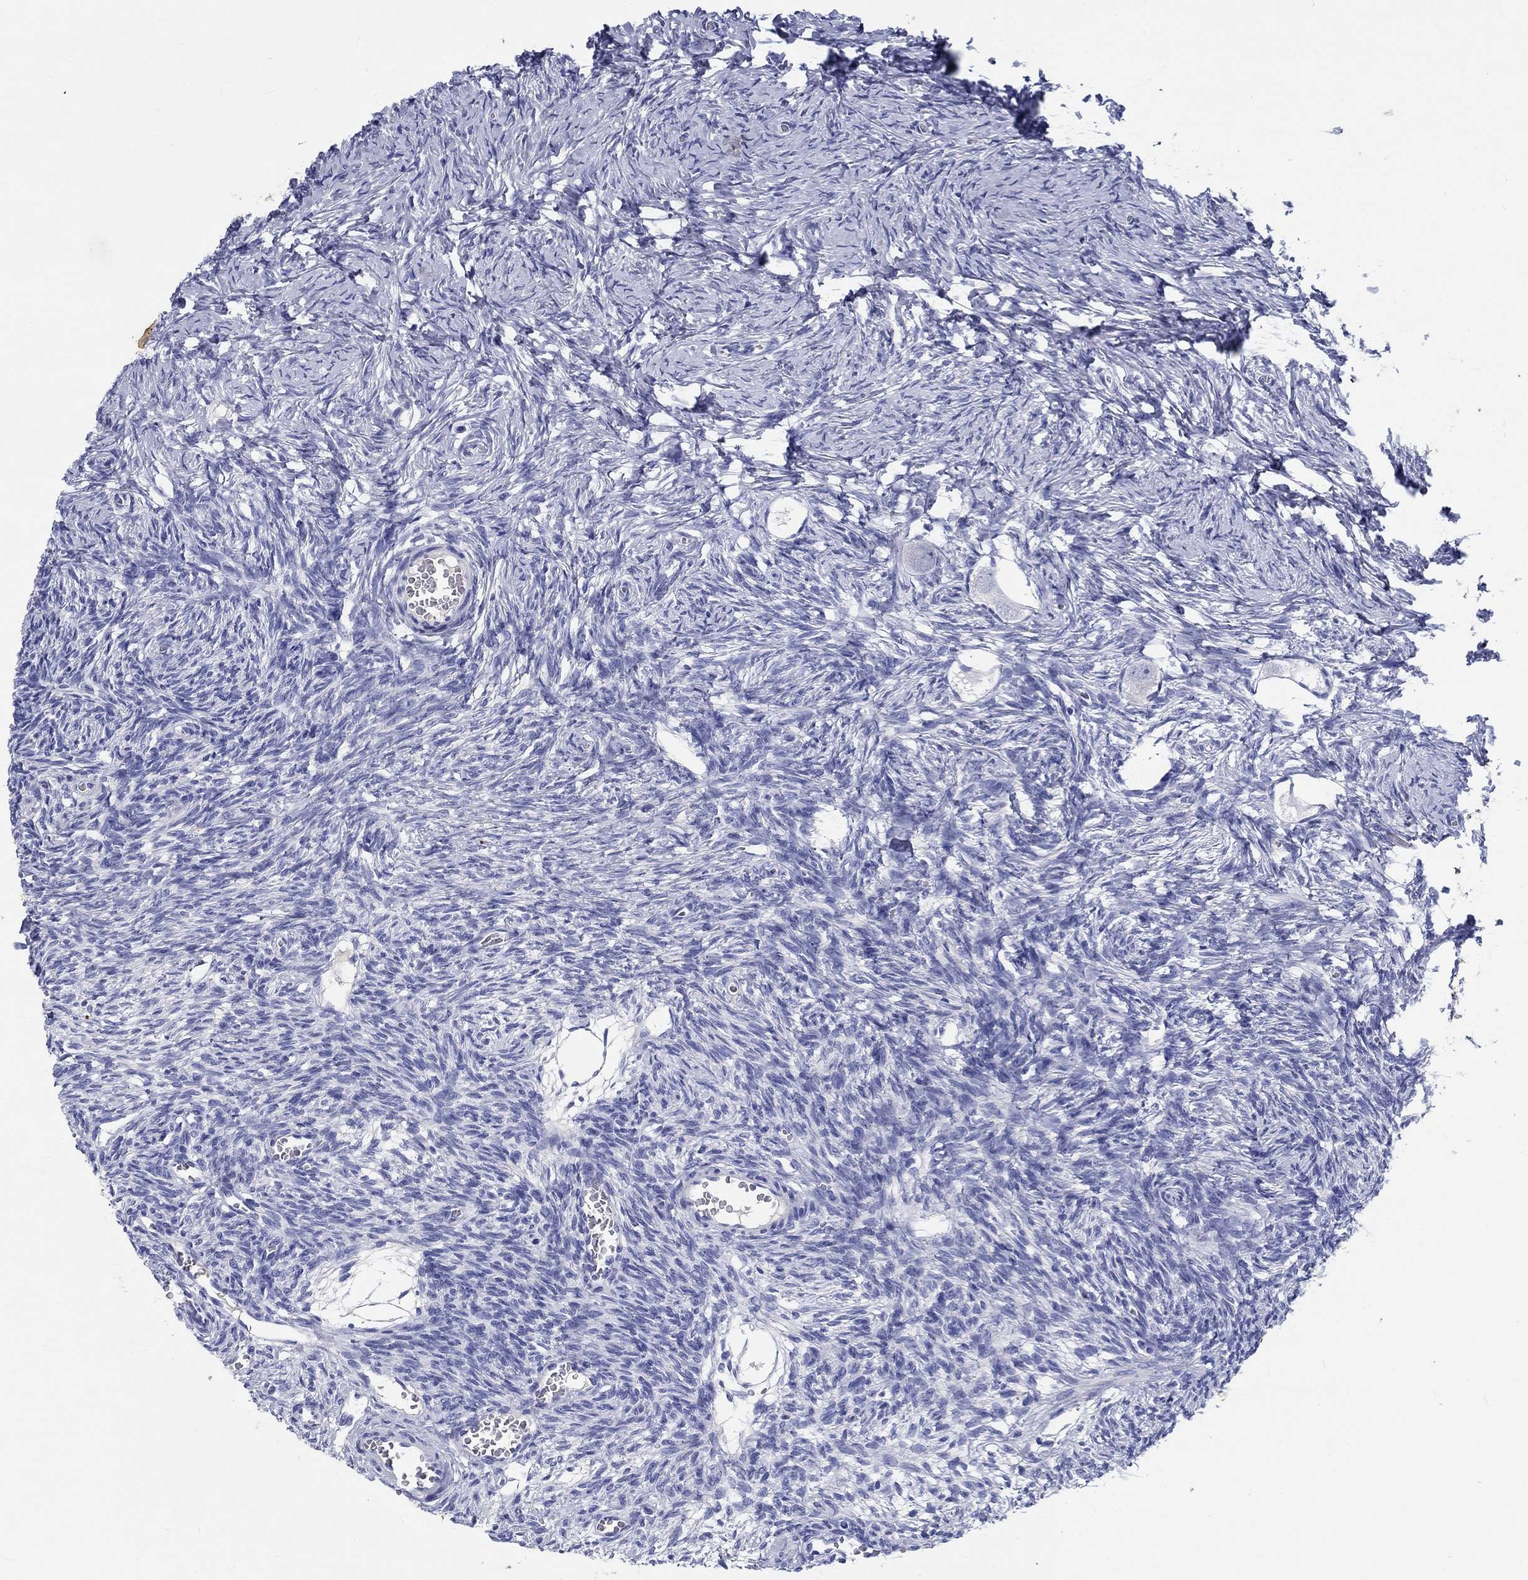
{"staining": {"intensity": "negative", "quantity": "none", "location": "none"}, "tissue": "ovary", "cell_type": "Follicle cells", "image_type": "normal", "snomed": [{"axis": "morphology", "description": "Normal tissue, NOS"}, {"axis": "topography", "description": "Ovary"}], "caption": "An immunohistochemistry image of benign ovary is shown. There is no staining in follicle cells of ovary. (DAB immunohistochemistry (IHC) with hematoxylin counter stain).", "gene": "EPX", "patient": {"sex": "female", "age": 27}}